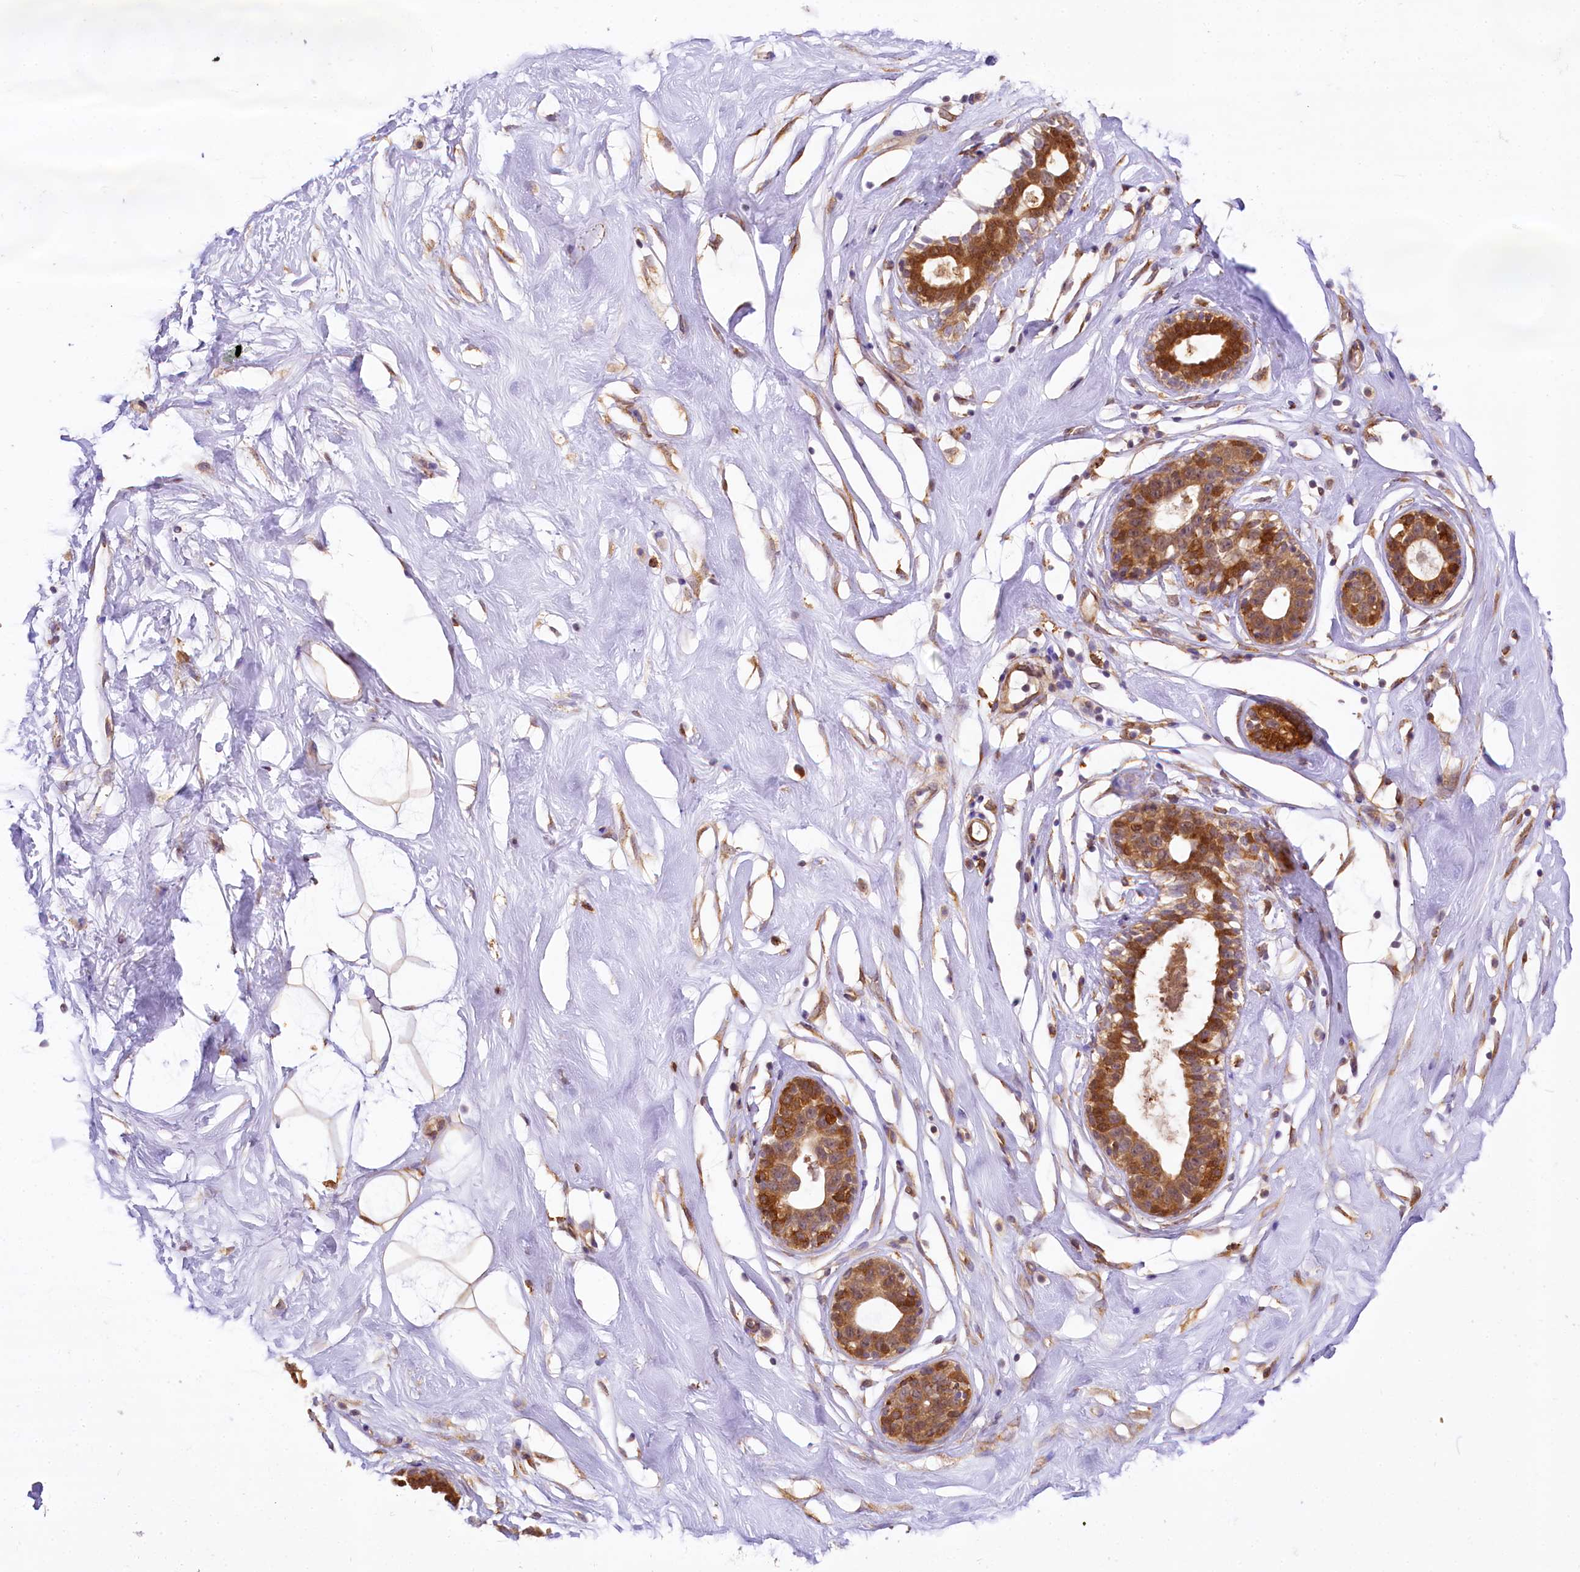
{"staining": {"intensity": "moderate", "quantity": ">75%", "location": "cytoplasmic/membranous"}, "tissue": "breast", "cell_type": "Adipocytes", "image_type": "normal", "snomed": [{"axis": "morphology", "description": "Normal tissue, NOS"}, {"axis": "morphology", "description": "Adenoma, NOS"}, {"axis": "topography", "description": "Breast"}], "caption": "High-magnification brightfield microscopy of unremarkable breast stained with DAB (brown) and counterstained with hematoxylin (blue). adipocytes exhibit moderate cytoplasmic/membranous positivity is appreciated in about>75% of cells.", "gene": "PPIP5K2", "patient": {"sex": "female", "age": 23}}